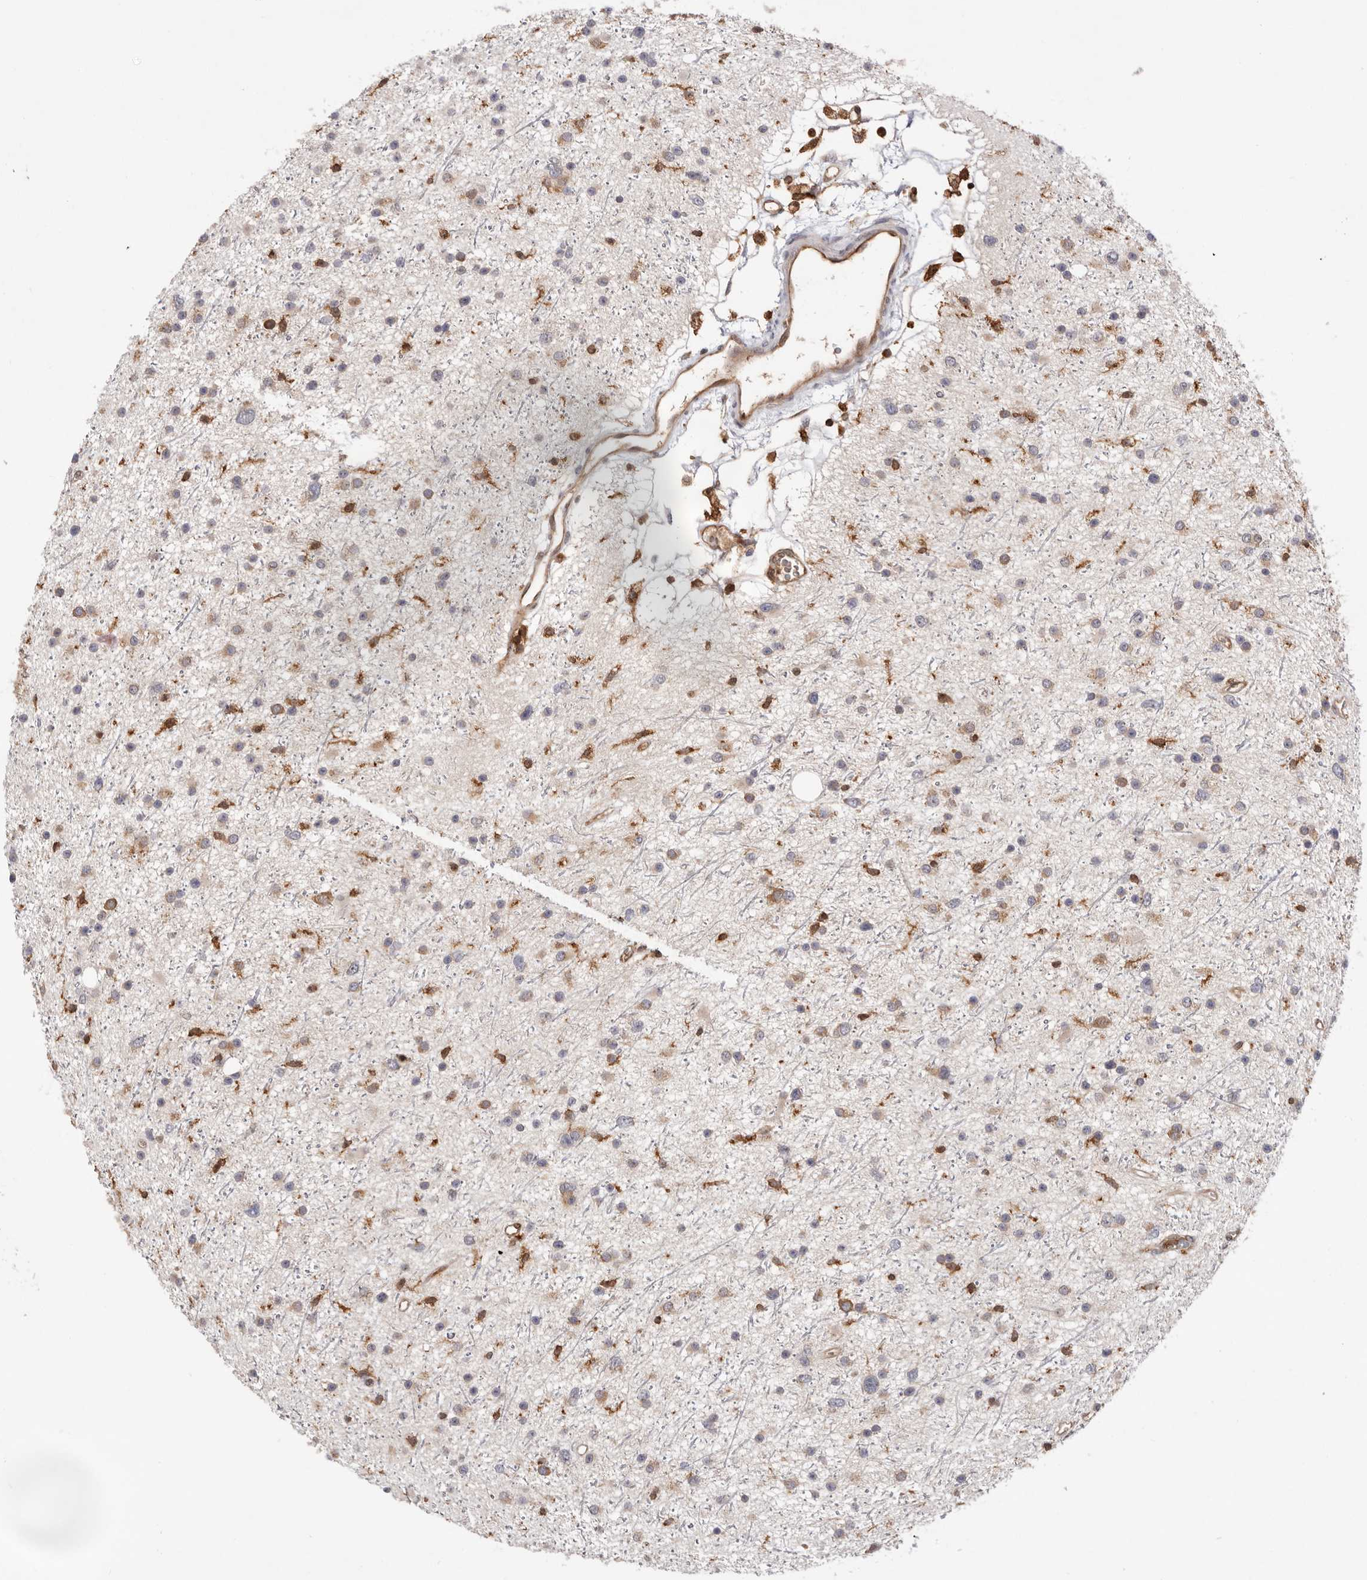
{"staining": {"intensity": "weak", "quantity": ">75%", "location": "cytoplasmic/membranous"}, "tissue": "glioma", "cell_type": "Tumor cells", "image_type": "cancer", "snomed": [{"axis": "morphology", "description": "Glioma, malignant, Low grade"}, {"axis": "topography", "description": "Cerebral cortex"}], "caption": "A brown stain shows weak cytoplasmic/membranous expression of a protein in human glioma tumor cells.", "gene": "RNF213", "patient": {"sex": "female", "age": 39}}